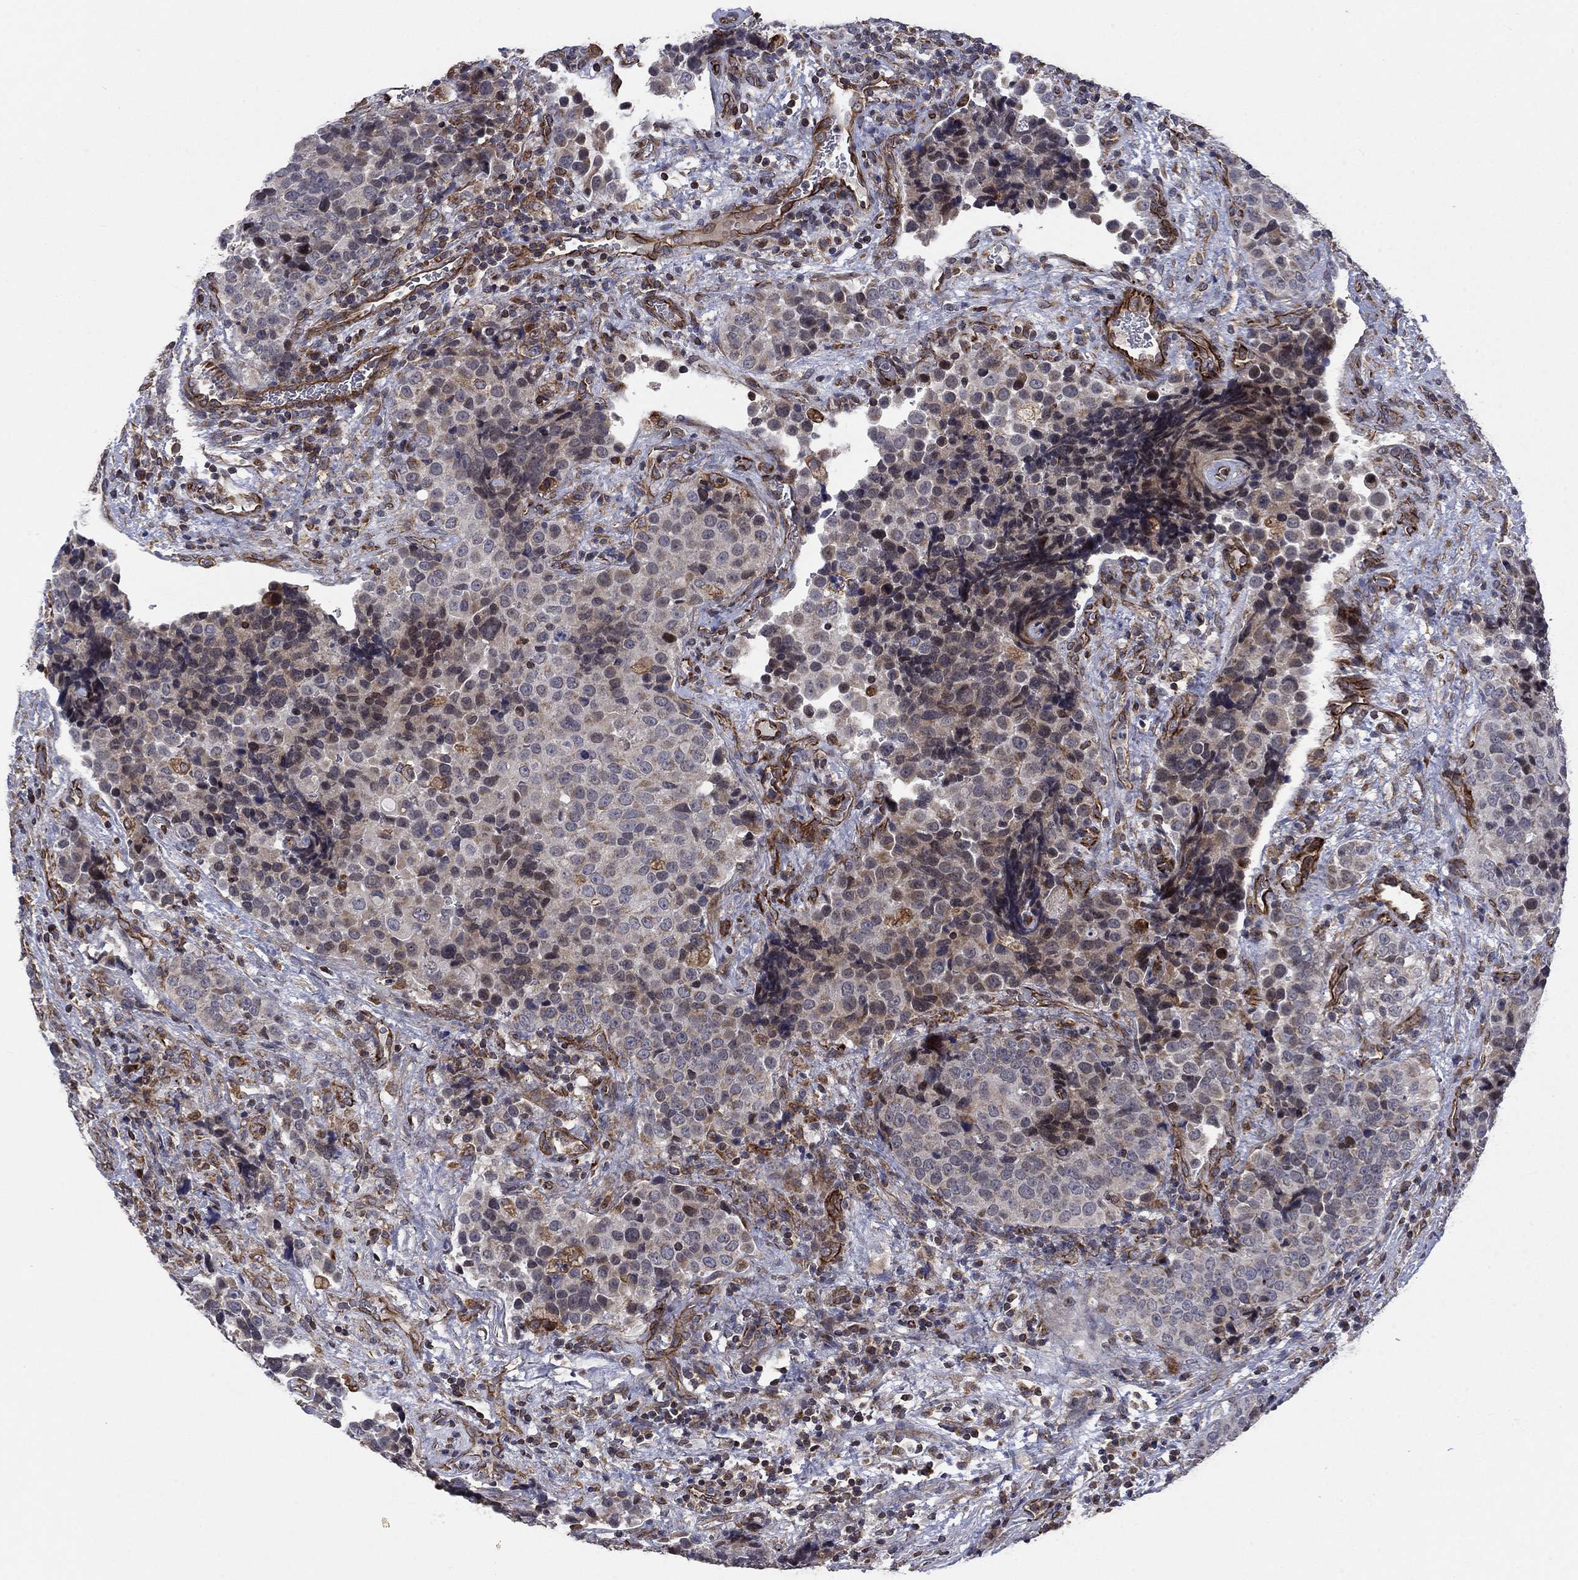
{"staining": {"intensity": "weak", "quantity": "25%-75%", "location": "cytoplasmic/membranous"}, "tissue": "urothelial cancer", "cell_type": "Tumor cells", "image_type": "cancer", "snomed": [{"axis": "morphology", "description": "Urothelial carcinoma, NOS"}, {"axis": "topography", "description": "Urinary bladder"}], "caption": "High-magnification brightfield microscopy of urothelial cancer stained with DAB (3,3'-diaminobenzidine) (brown) and counterstained with hematoxylin (blue). tumor cells exhibit weak cytoplasmic/membranous staining is seen in approximately25%-75% of cells.", "gene": "NDUFC1", "patient": {"sex": "male", "age": 52}}